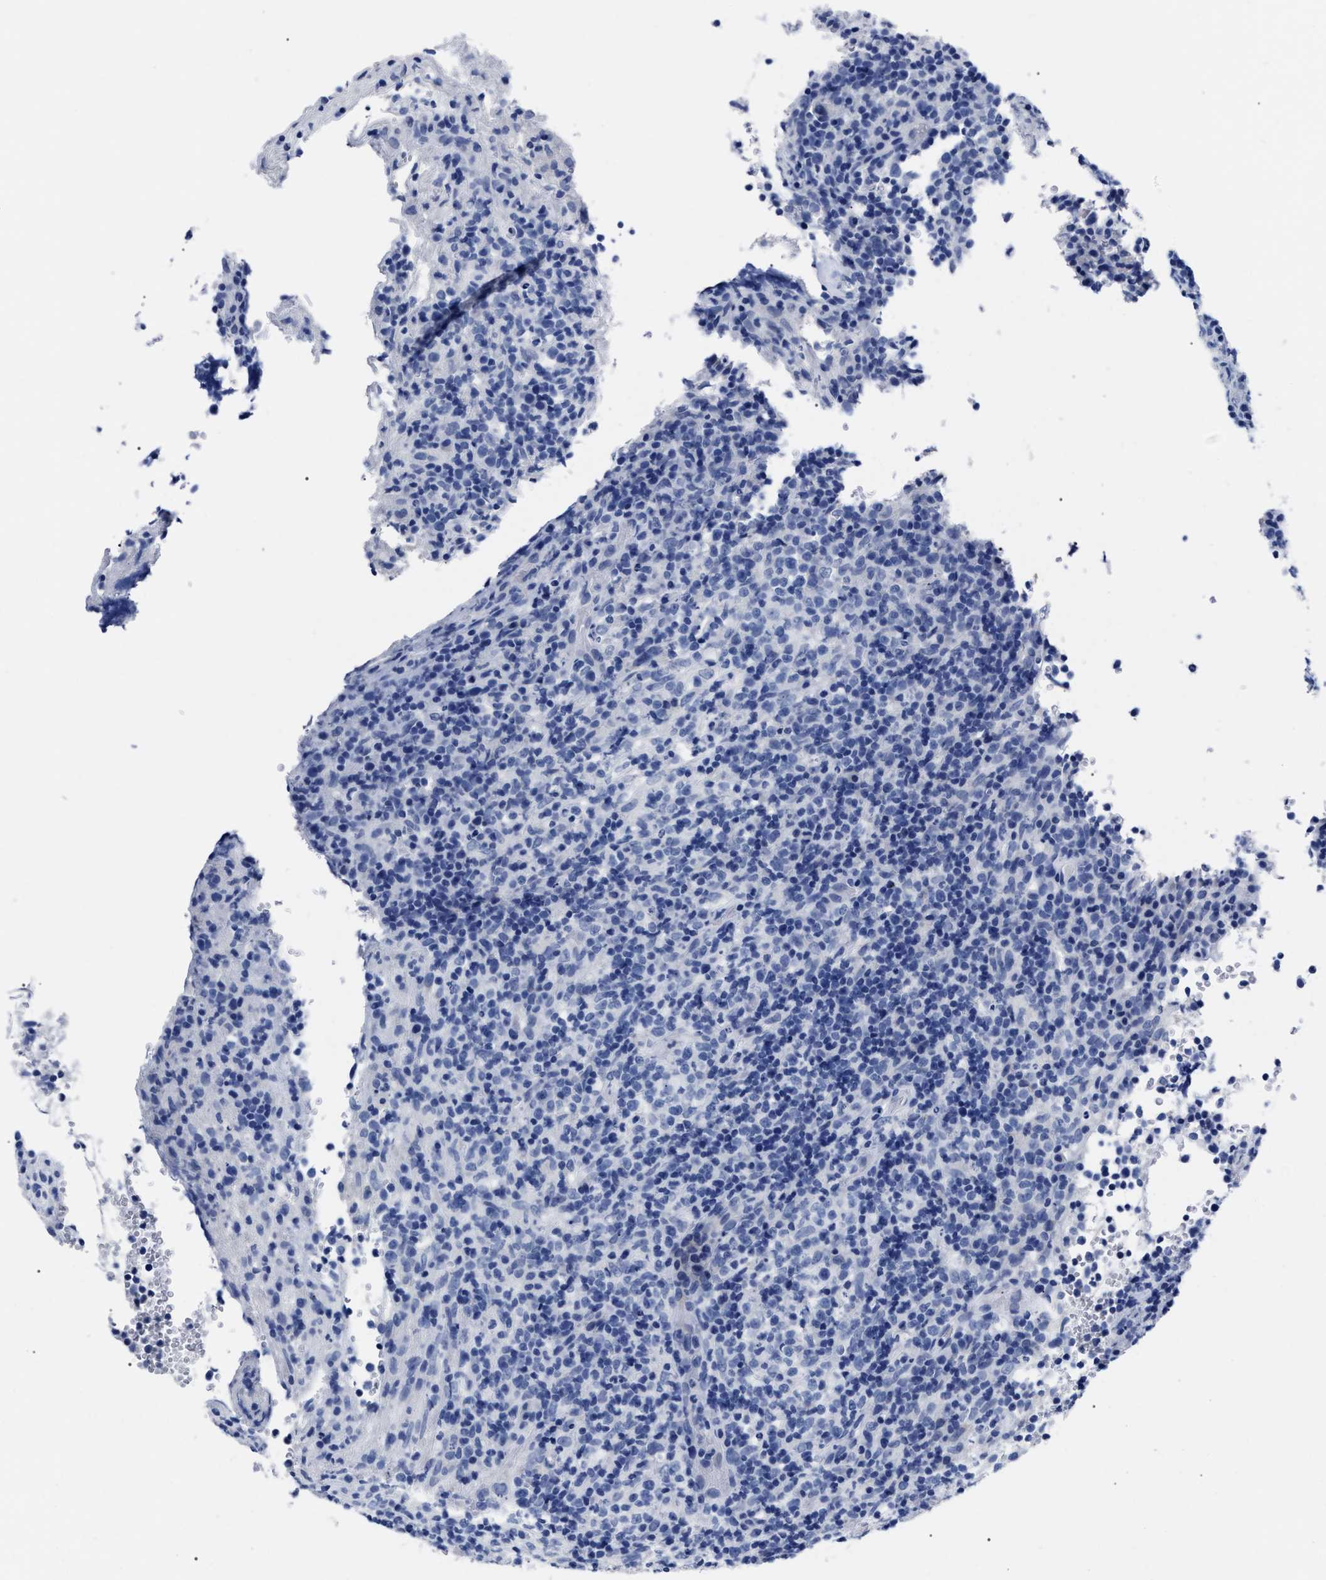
{"staining": {"intensity": "negative", "quantity": "none", "location": "none"}, "tissue": "lymphoma", "cell_type": "Tumor cells", "image_type": "cancer", "snomed": [{"axis": "morphology", "description": "Malignant lymphoma, non-Hodgkin's type, High grade"}, {"axis": "topography", "description": "Lymph node"}], "caption": "Malignant lymphoma, non-Hodgkin's type (high-grade) was stained to show a protein in brown. There is no significant staining in tumor cells.", "gene": "ALPG", "patient": {"sex": "female", "age": 76}}